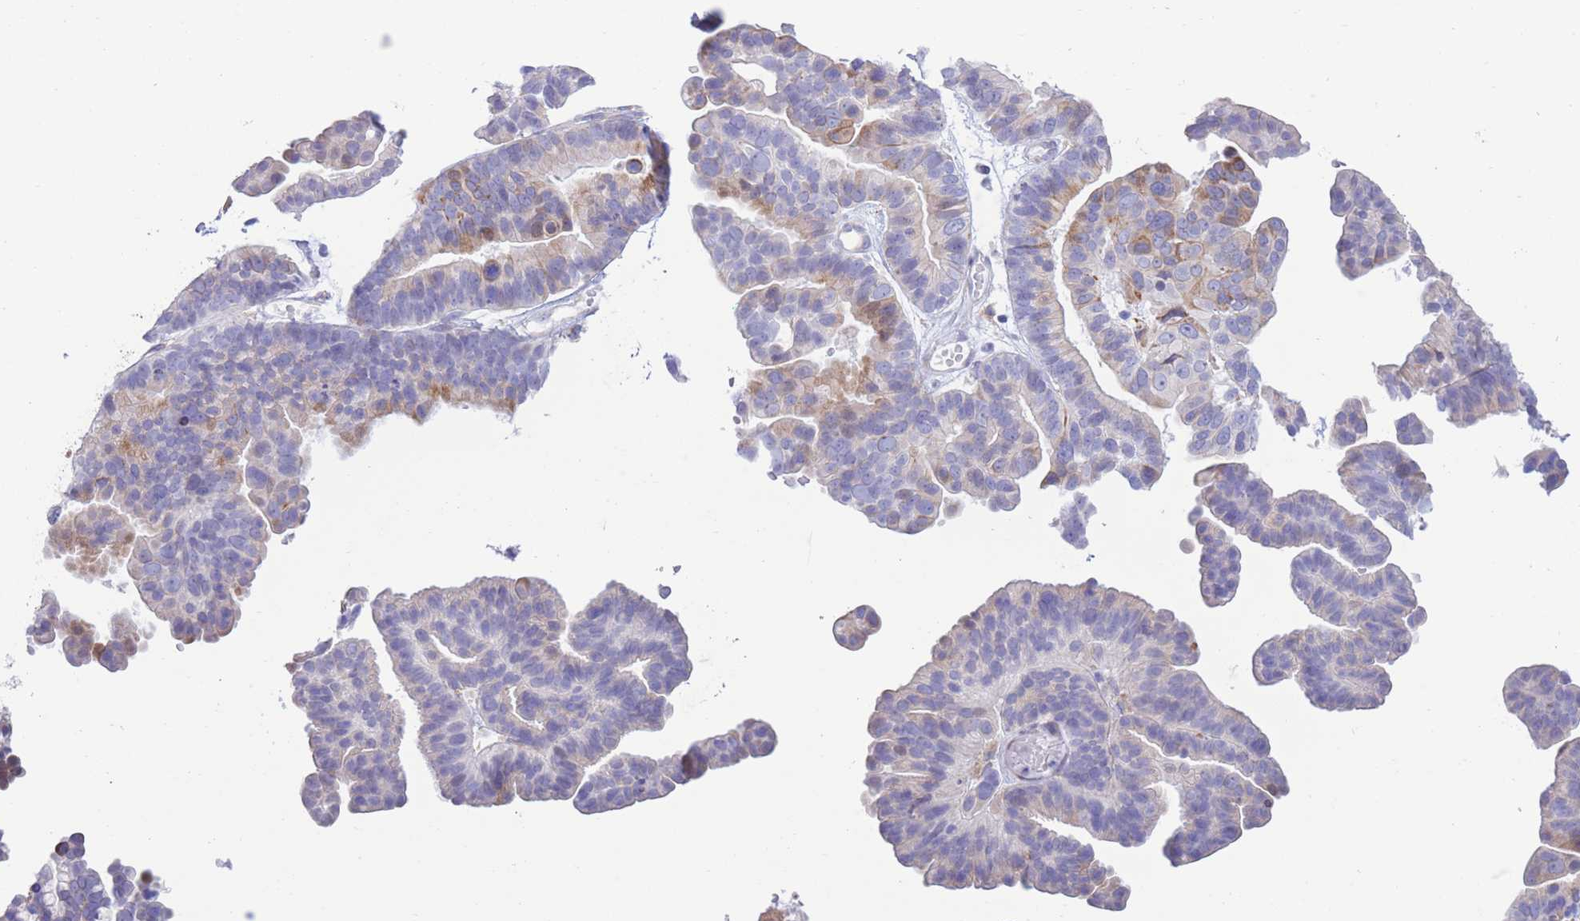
{"staining": {"intensity": "weak", "quantity": "<25%", "location": "cytoplasmic/membranous"}, "tissue": "ovarian cancer", "cell_type": "Tumor cells", "image_type": "cancer", "snomed": [{"axis": "morphology", "description": "Cystadenocarcinoma, serous, NOS"}, {"axis": "topography", "description": "Ovary"}], "caption": "The immunohistochemistry (IHC) micrograph has no significant expression in tumor cells of ovarian cancer (serous cystadenocarcinoma) tissue.", "gene": "MYDGF", "patient": {"sex": "female", "age": 56}}